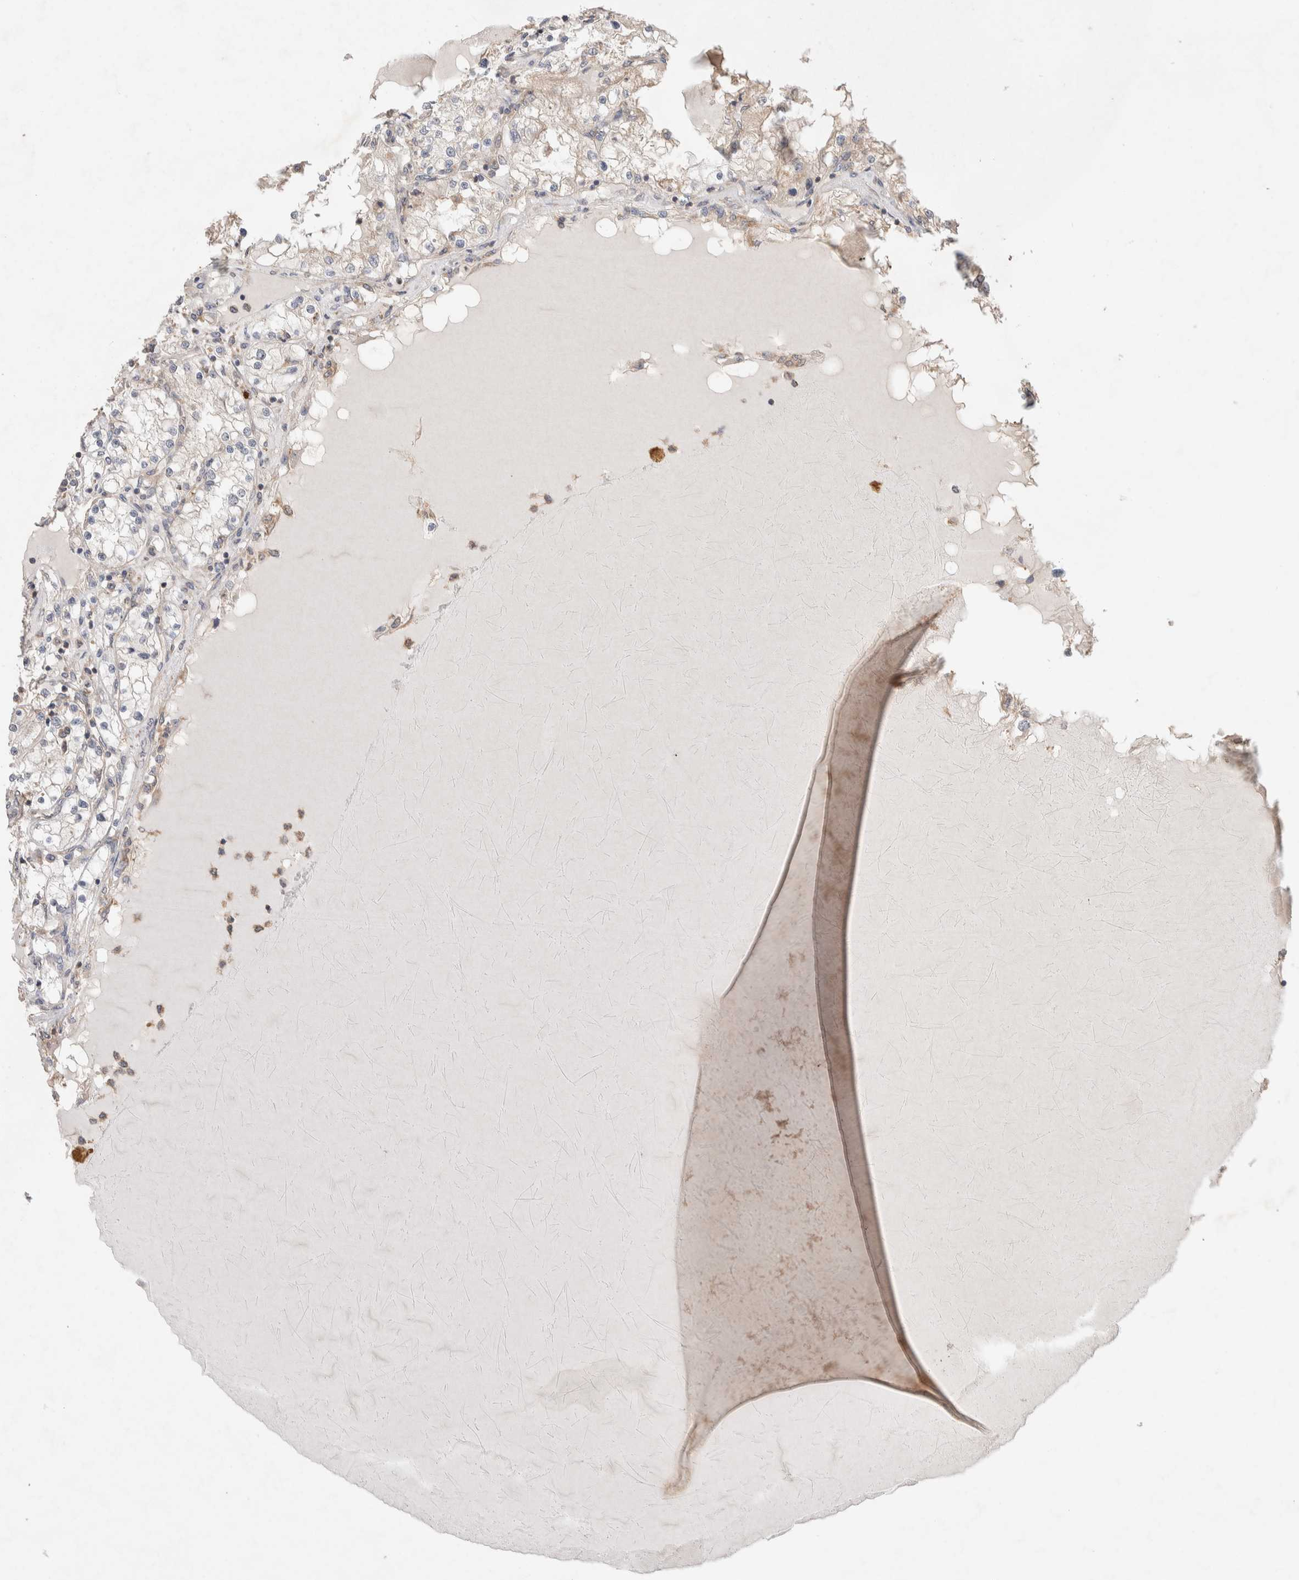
{"staining": {"intensity": "negative", "quantity": "none", "location": "none"}, "tissue": "renal cancer", "cell_type": "Tumor cells", "image_type": "cancer", "snomed": [{"axis": "morphology", "description": "Adenocarcinoma, NOS"}, {"axis": "topography", "description": "Kidney"}], "caption": "Human renal cancer (adenocarcinoma) stained for a protein using immunohistochemistry shows no expression in tumor cells.", "gene": "DEPTOR", "patient": {"sex": "male", "age": 68}}